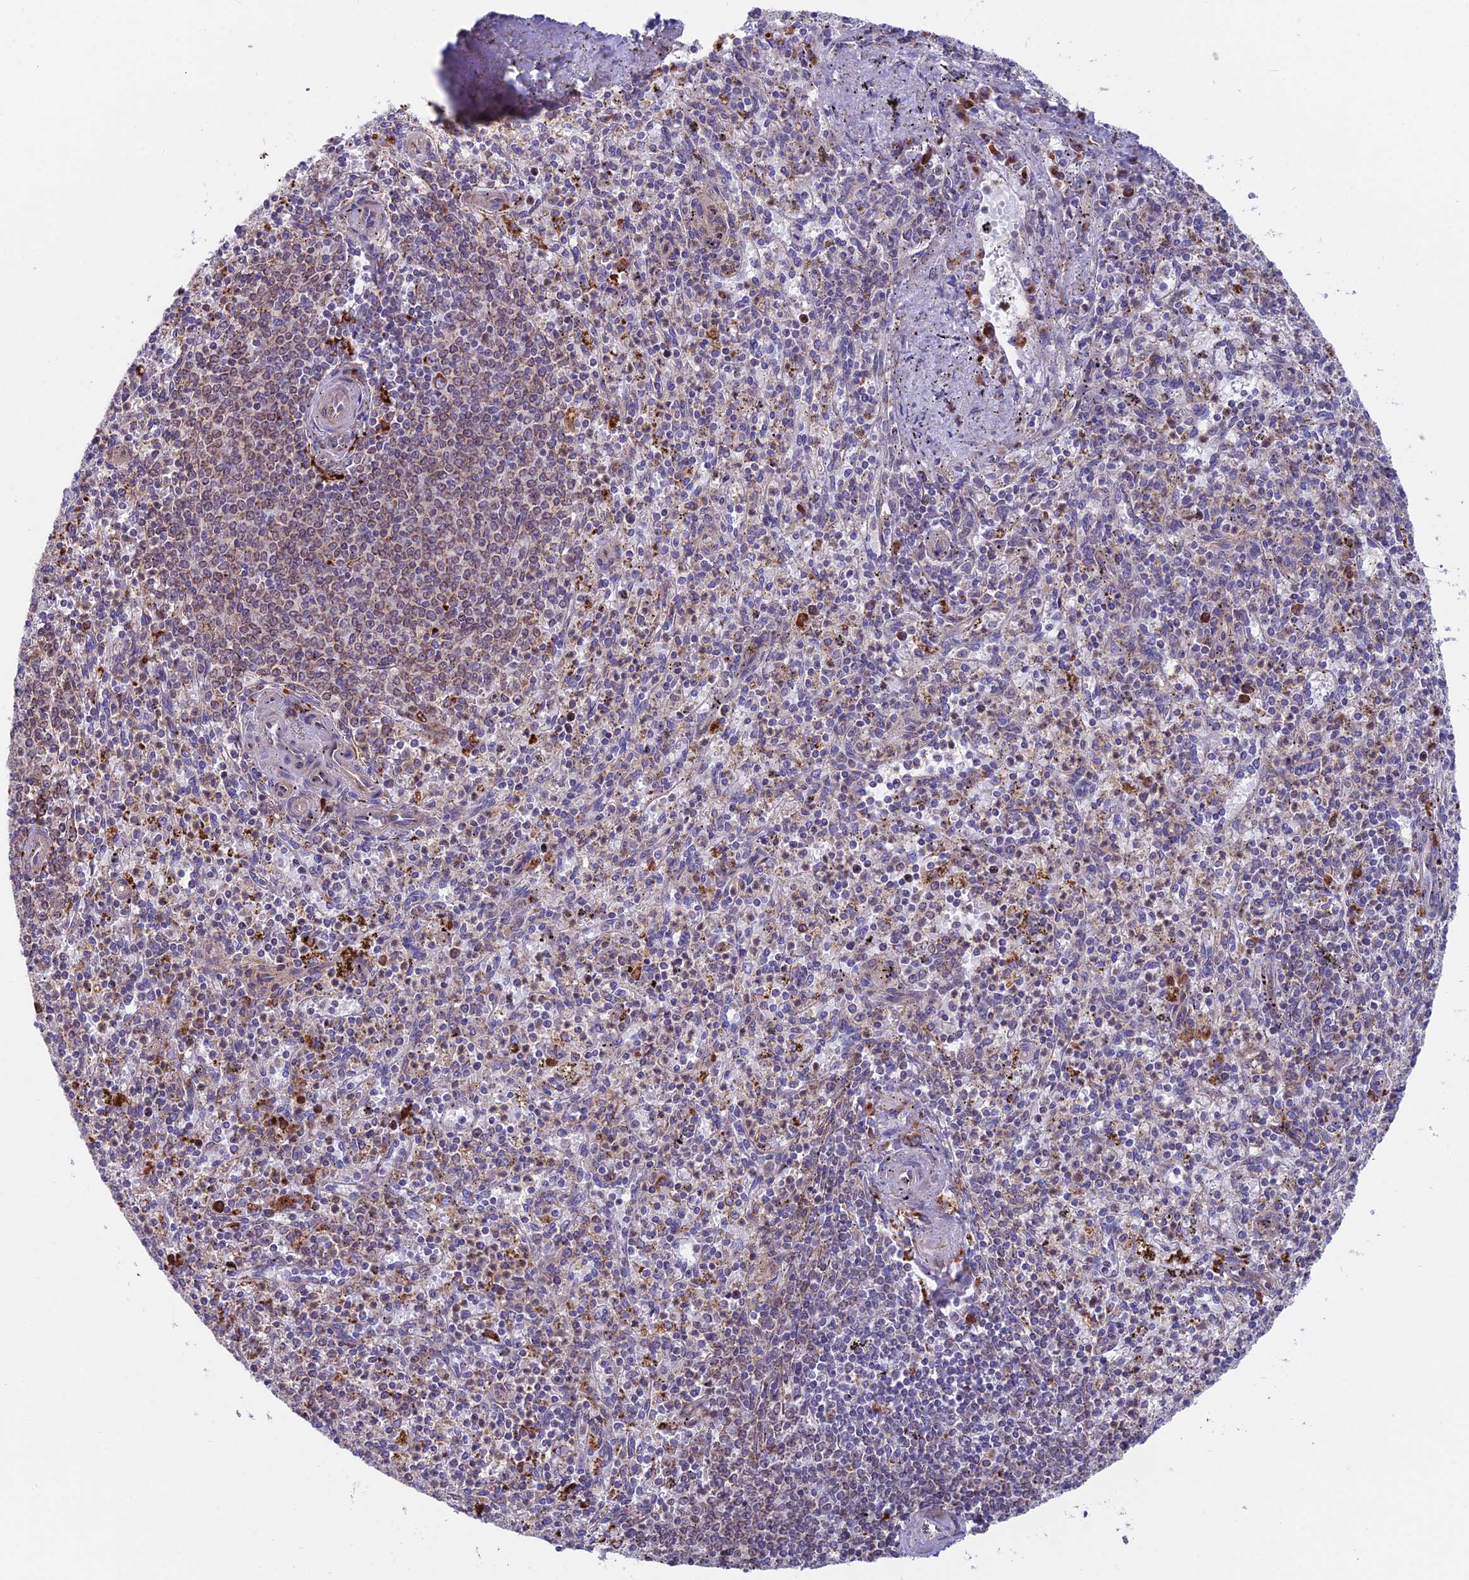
{"staining": {"intensity": "negative", "quantity": "none", "location": "none"}, "tissue": "spleen", "cell_type": "Cells in red pulp", "image_type": "normal", "snomed": [{"axis": "morphology", "description": "Normal tissue, NOS"}, {"axis": "topography", "description": "Spleen"}], "caption": "IHC image of normal spleen stained for a protein (brown), which displays no staining in cells in red pulp. (Brightfield microscopy of DAB (3,3'-diaminobenzidine) immunohistochemistry at high magnification).", "gene": "TBC1D20", "patient": {"sex": "male", "age": 72}}